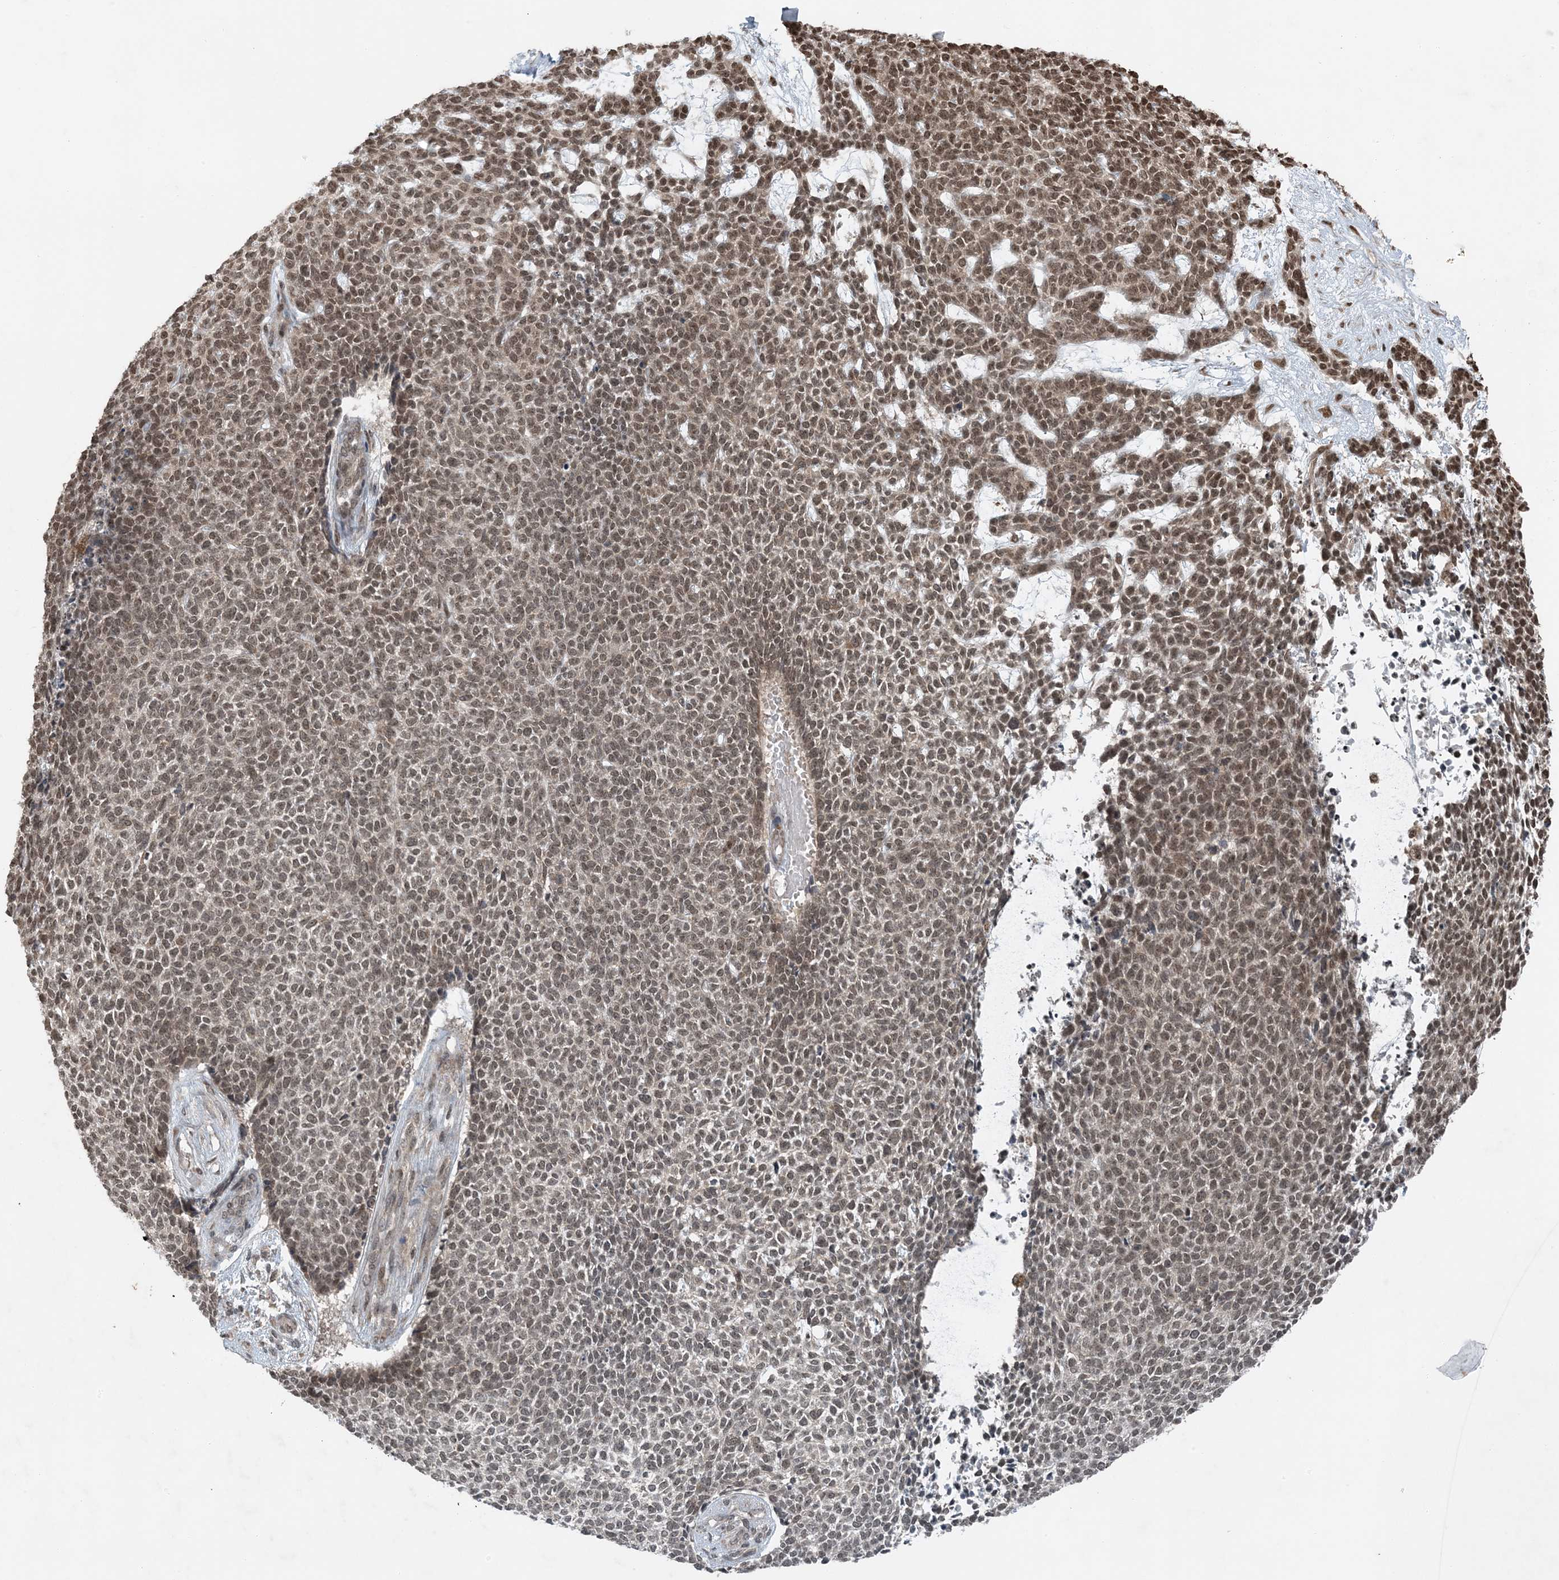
{"staining": {"intensity": "moderate", "quantity": "25%-75%", "location": "nuclear"}, "tissue": "skin cancer", "cell_type": "Tumor cells", "image_type": "cancer", "snomed": [{"axis": "morphology", "description": "Basal cell carcinoma"}, {"axis": "topography", "description": "Skin"}], "caption": "A brown stain highlights moderate nuclear expression of a protein in skin cancer tumor cells.", "gene": "ZFAND2B", "patient": {"sex": "female", "age": 84}}